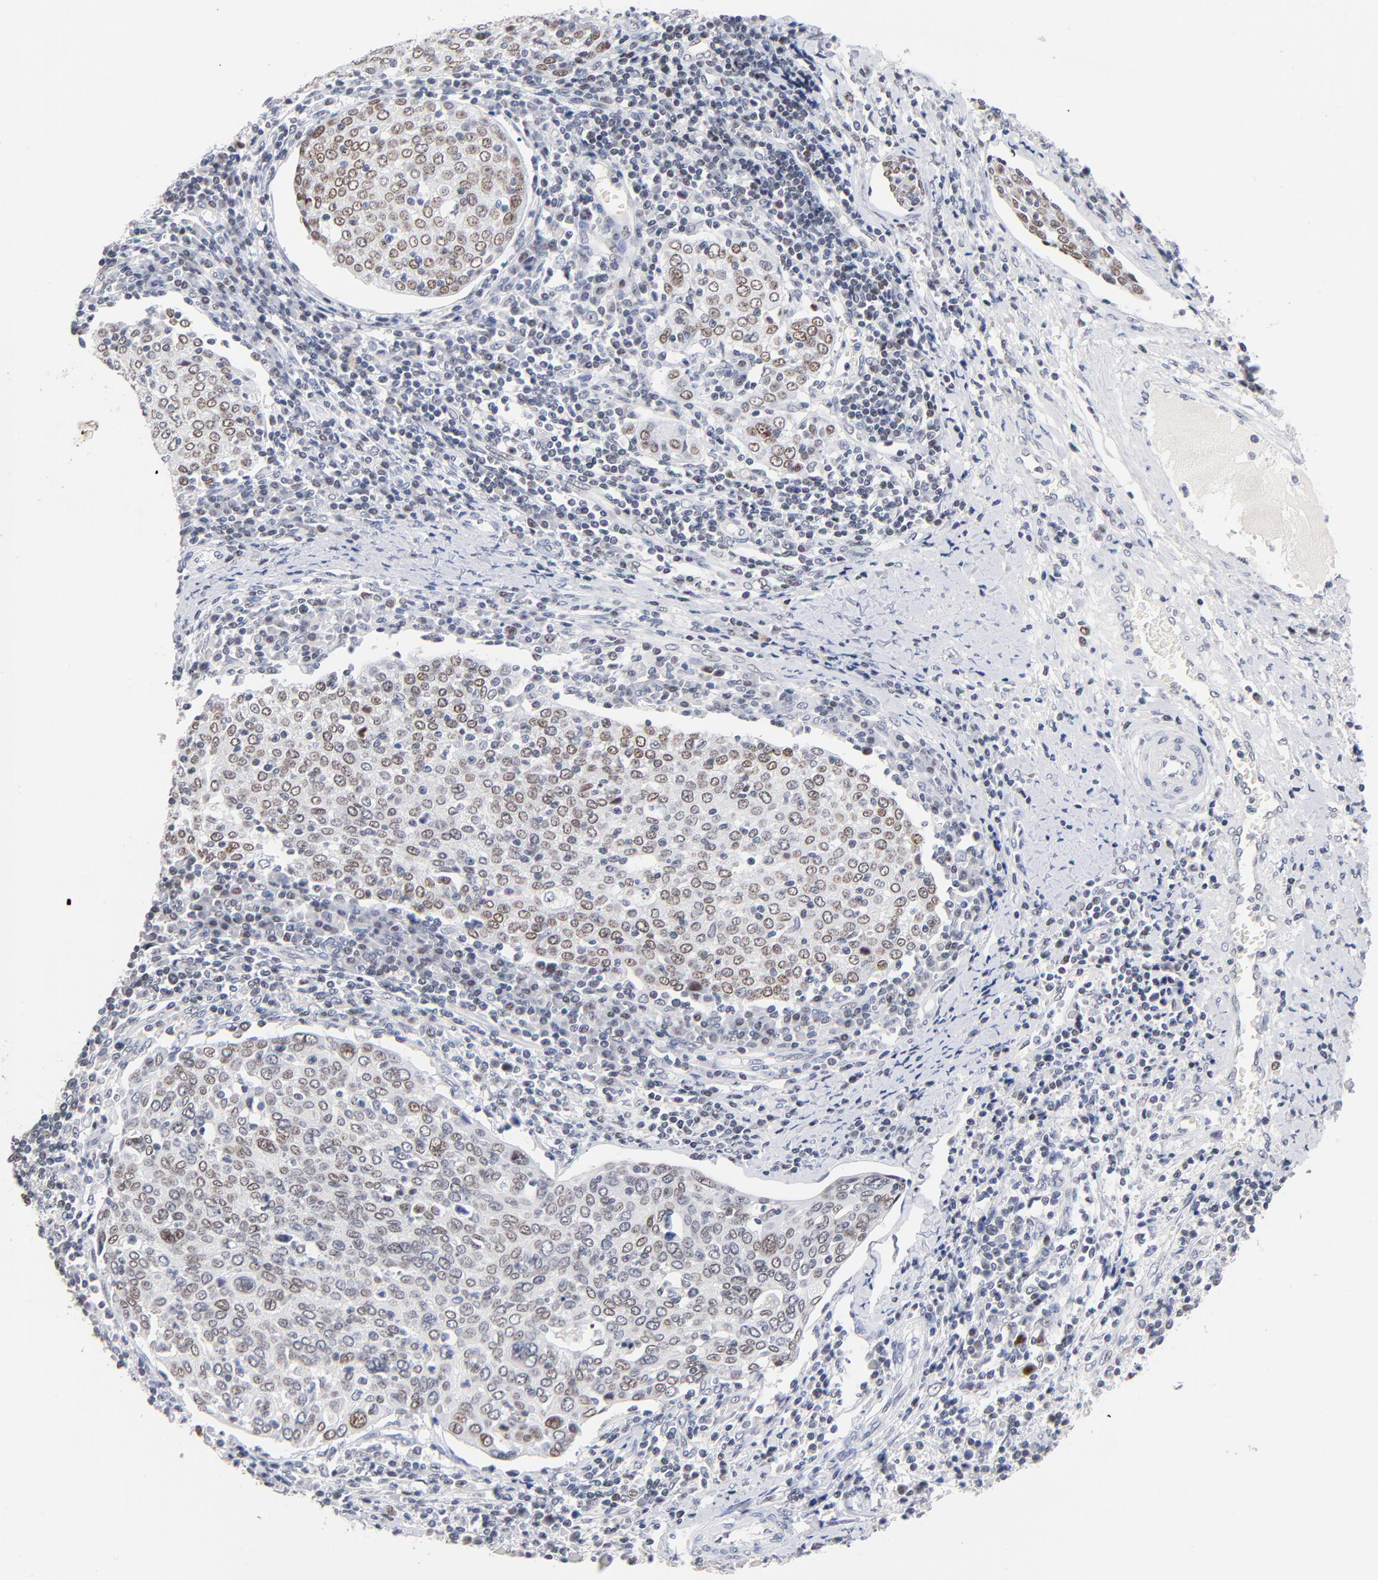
{"staining": {"intensity": "weak", "quantity": "25%-75%", "location": "nuclear"}, "tissue": "cervical cancer", "cell_type": "Tumor cells", "image_type": "cancer", "snomed": [{"axis": "morphology", "description": "Squamous cell carcinoma, NOS"}, {"axis": "topography", "description": "Cervix"}], "caption": "The micrograph reveals staining of squamous cell carcinoma (cervical), revealing weak nuclear protein positivity (brown color) within tumor cells.", "gene": "ORC2", "patient": {"sex": "female", "age": 40}}